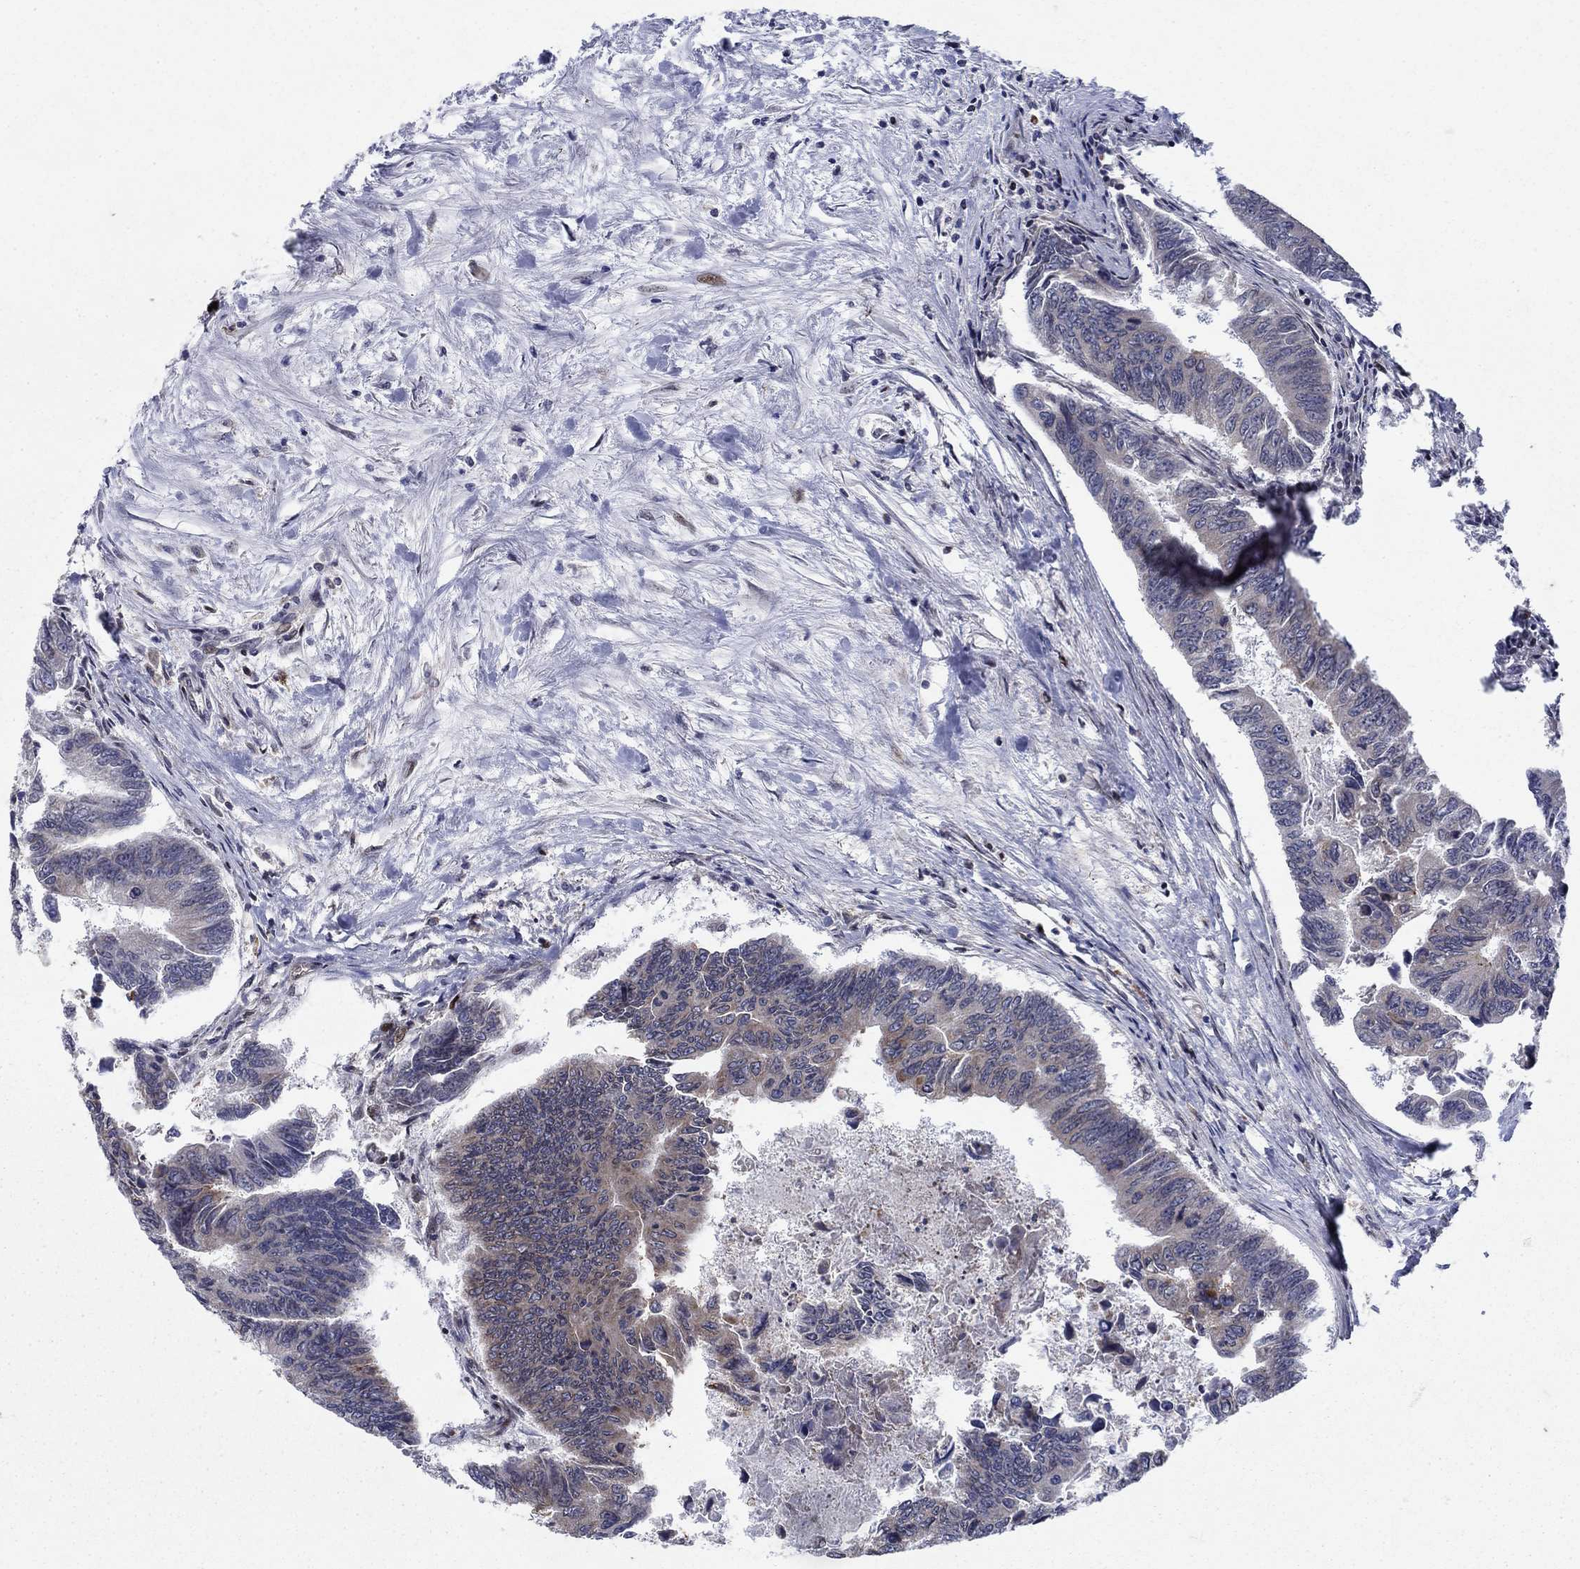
{"staining": {"intensity": "weak", "quantity": "<25%", "location": "cytoplasmic/membranous"}, "tissue": "colorectal cancer", "cell_type": "Tumor cells", "image_type": "cancer", "snomed": [{"axis": "morphology", "description": "Adenocarcinoma, NOS"}, {"axis": "topography", "description": "Colon"}], "caption": "Tumor cells show no significant protein expression in colorectal adenocarcinoma. Brightfield microscopy of immunohistochemistry (IHC) stained with DAB (3,3'-diaminobenzidine) (brown) and hematoxylin (blue), captured at high magnification.", "gene": "DHRS7", "patient": {"sex": "female", "age": 65}}